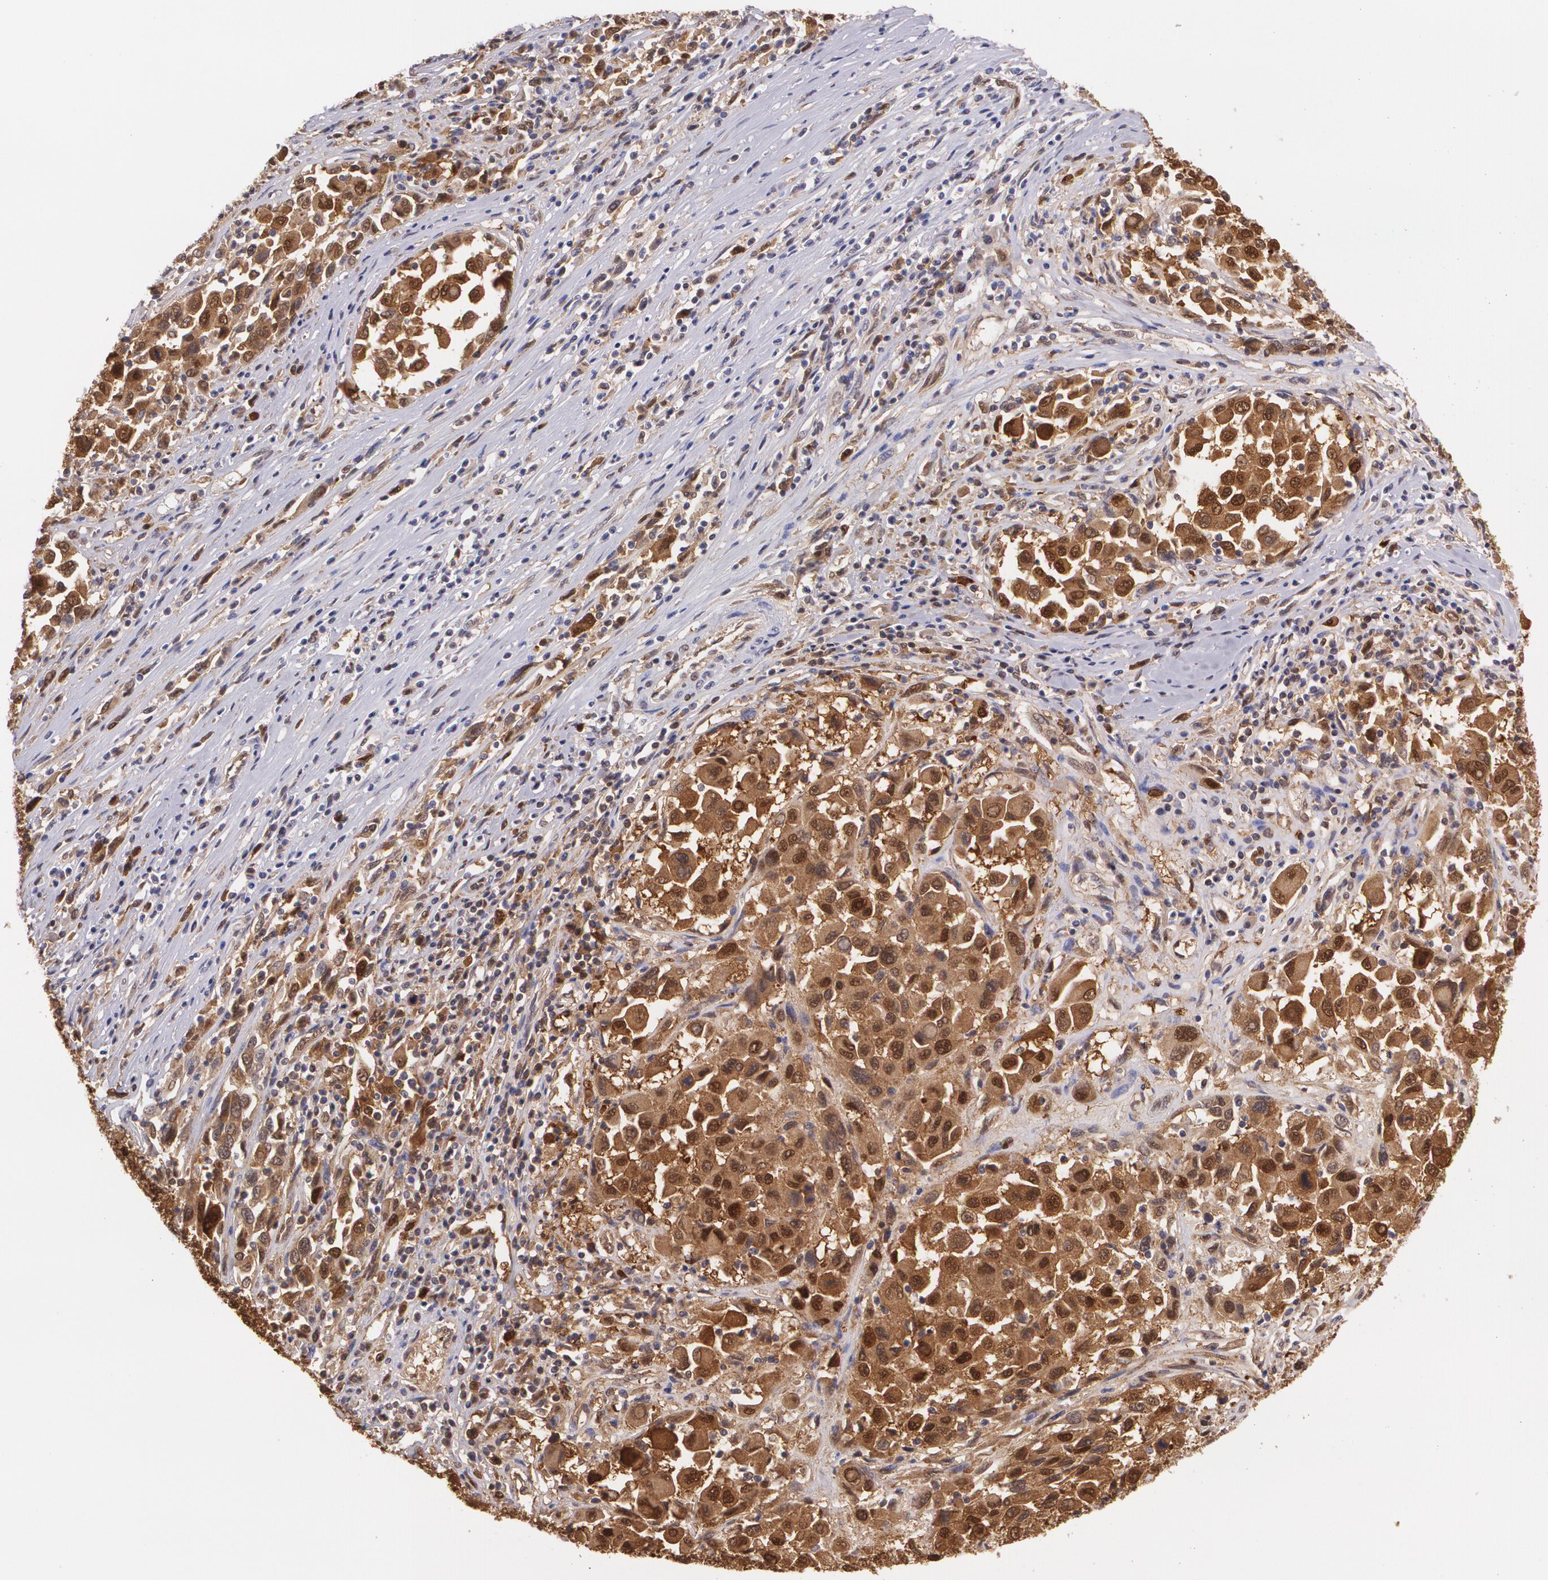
{"staining": {"intensity": "strong", "quantity": ">75%", "location": "cytoplasmic/membranous,nuclear"}, "tissue": "melanoma", "cell_type": "Tumor cells", "image_type": "cancer", "snomed": [{"axis": "morphology", "description": "Malignant melanoma, Metastatic site"}, {"axis": "topography", "description": "Lymph node"}], "caption": "Human melanoma stained with a protein marker reveals strong staining in tumor cells.", "gene": "HSPH1", "patient": {"sex": "male", "age": 61}}